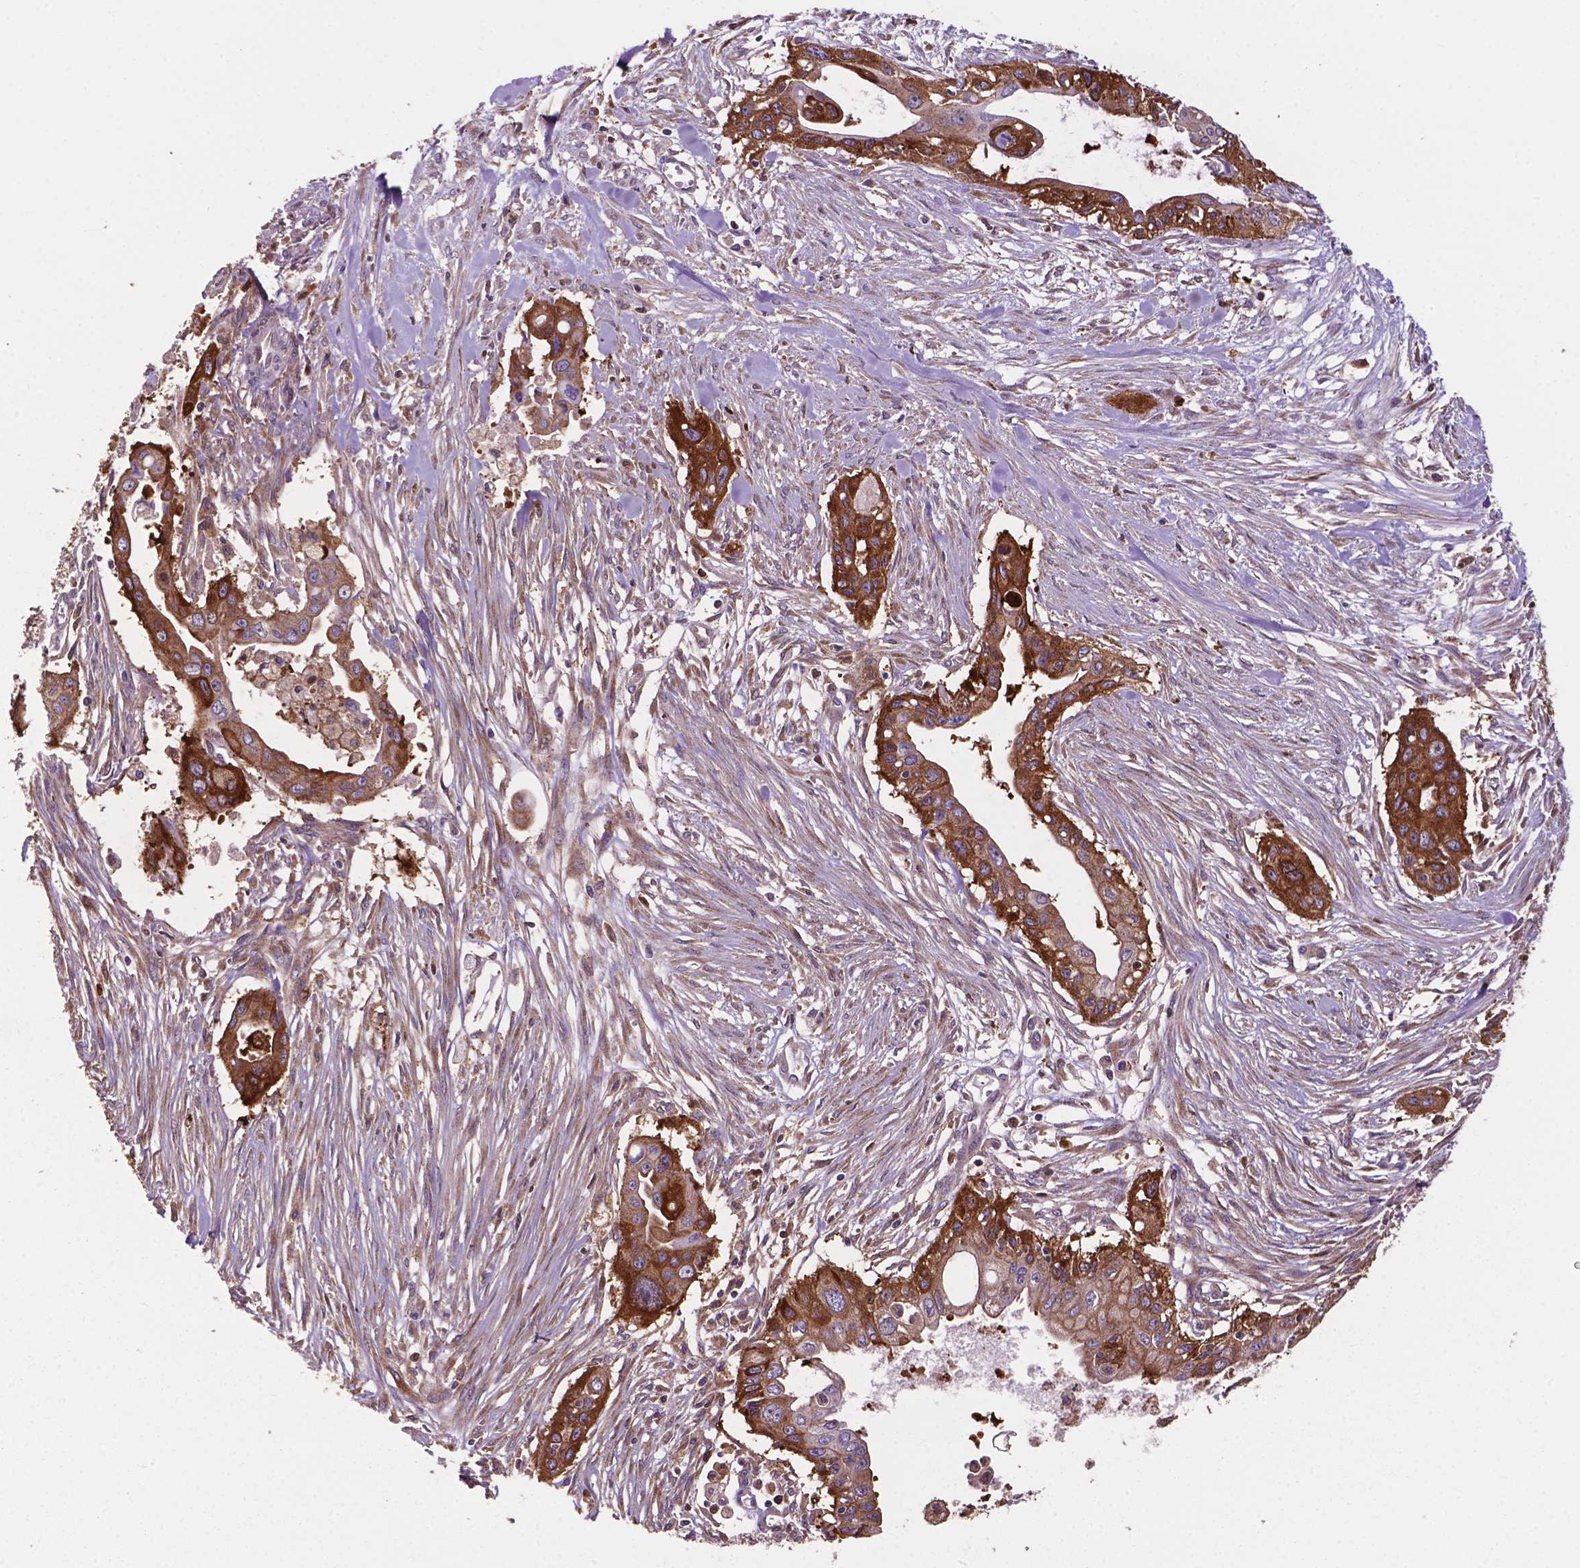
{"staining": {"intensity": "strong", "quantity": ">75%", "location": "cytoplasmic/membranous"}, "tissue": "pancreatic cancer", "cell_type": "Tumor cells", "image_type": "cancer", "snomed": [{"axis": "morphology", "description": "Adenocarcinoma, NOS"}, {"axis": "topography", "description": "Pancreas"}], "caption": "A brown stain highlights strong cytoplasmic/membranous staining of a protein in pancreatic cancer tumor cells.", "gene": "SMAD3", "patient": {"sex": "male", "age": 60}}